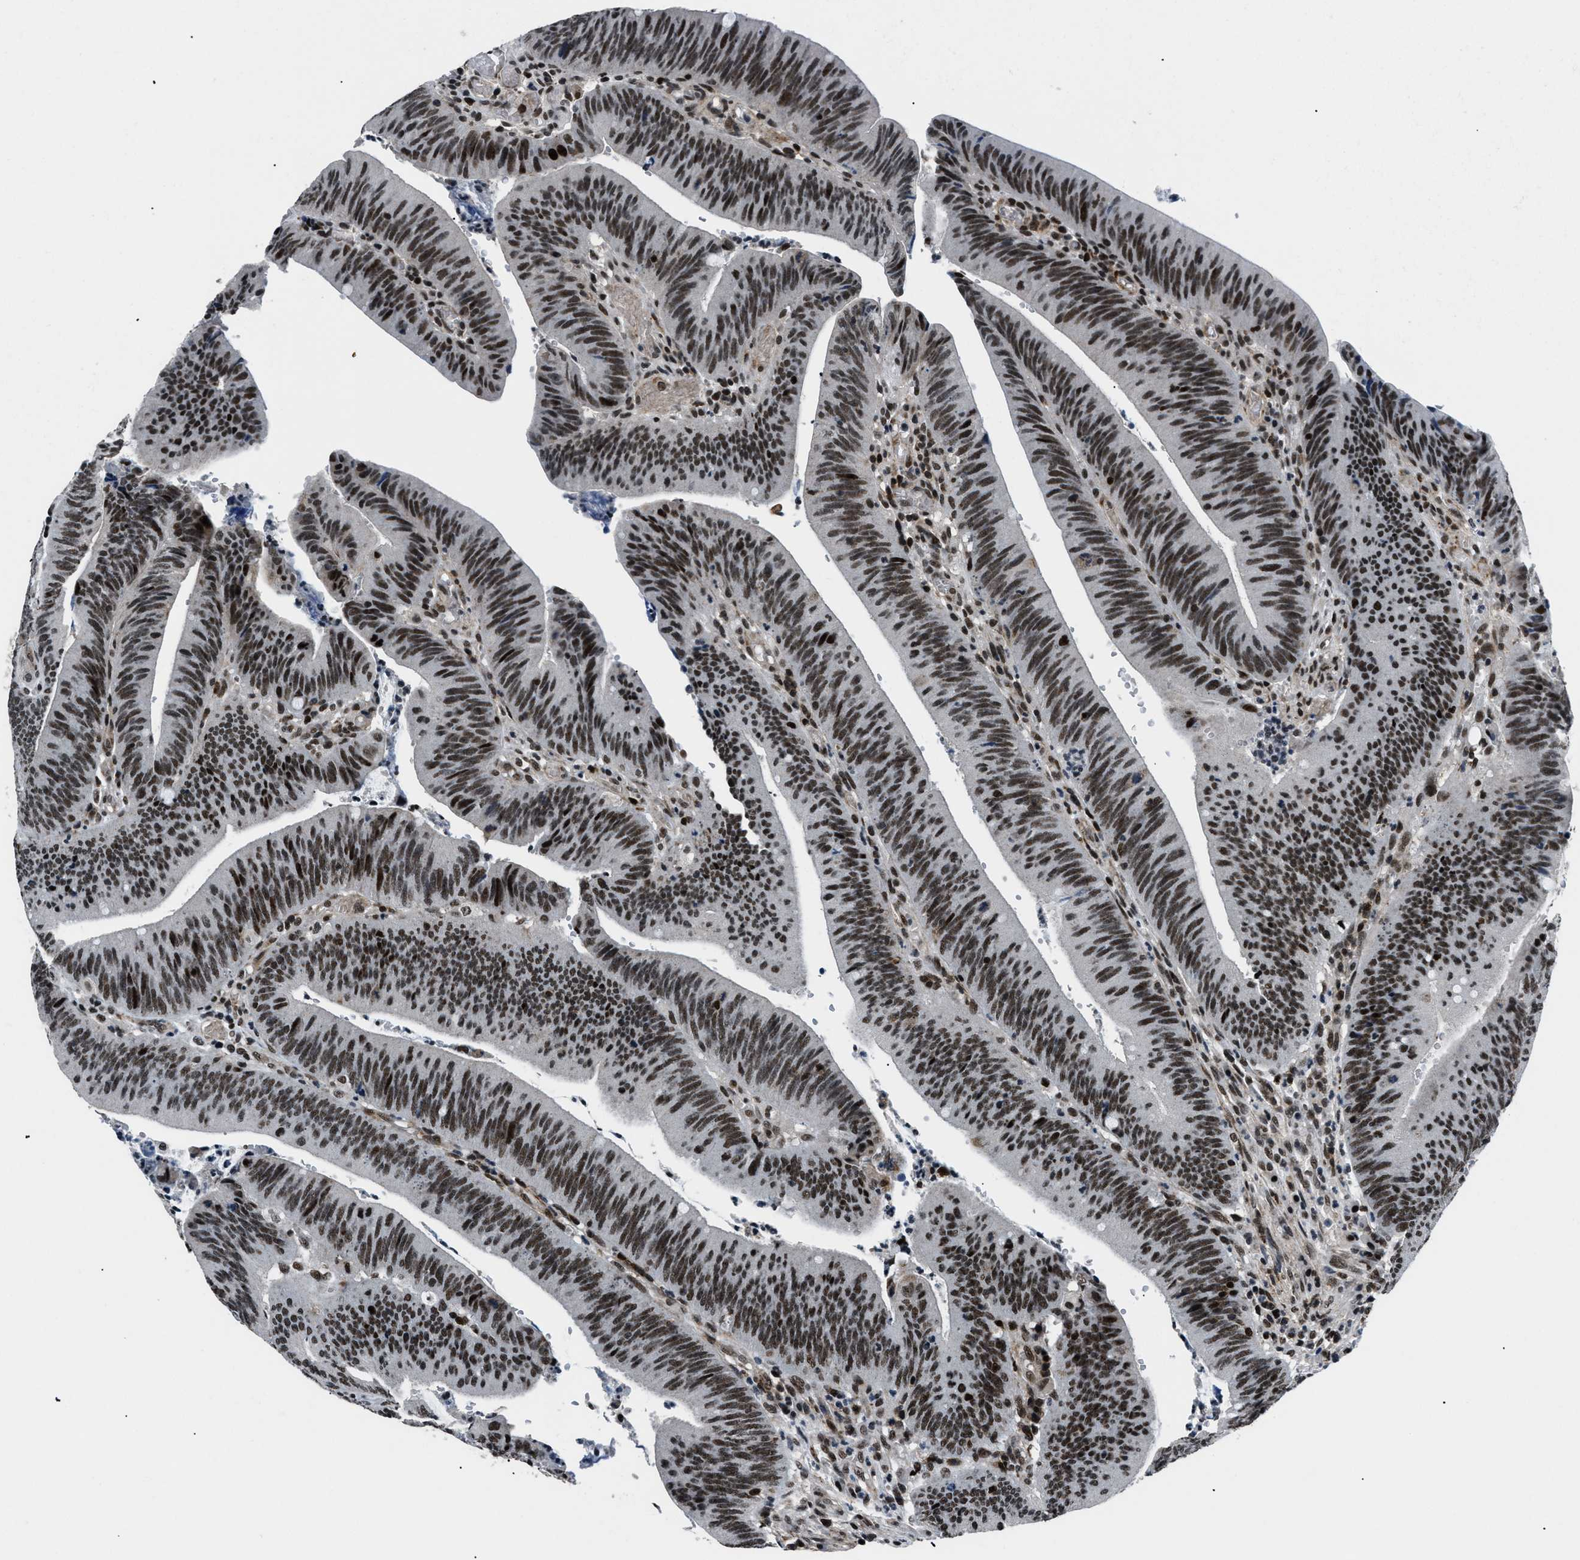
{"staining": {"intensity": "strong", "quantity": ">75%", "location": "nuclear"}, "tissue": "colorectal cancer", "cell_type": "Tumor cells", "image_type": "cancer", "snomed": [{"axis": "morphology", "description": "Normal tissue, NOS"}, {"axis": "morphology", "description": "Adenocarcinoma, NOS"}, {"axis": "topography", "description": "Rectum"}], "caption": "Colorectal adenocarcinoma was stained to show a protein in brown. There is high levels of strong nuclear staining in about >75% of tumor cells.", "gene": "SMARCB1", "patient": {"sex": "female", "age": 66}}